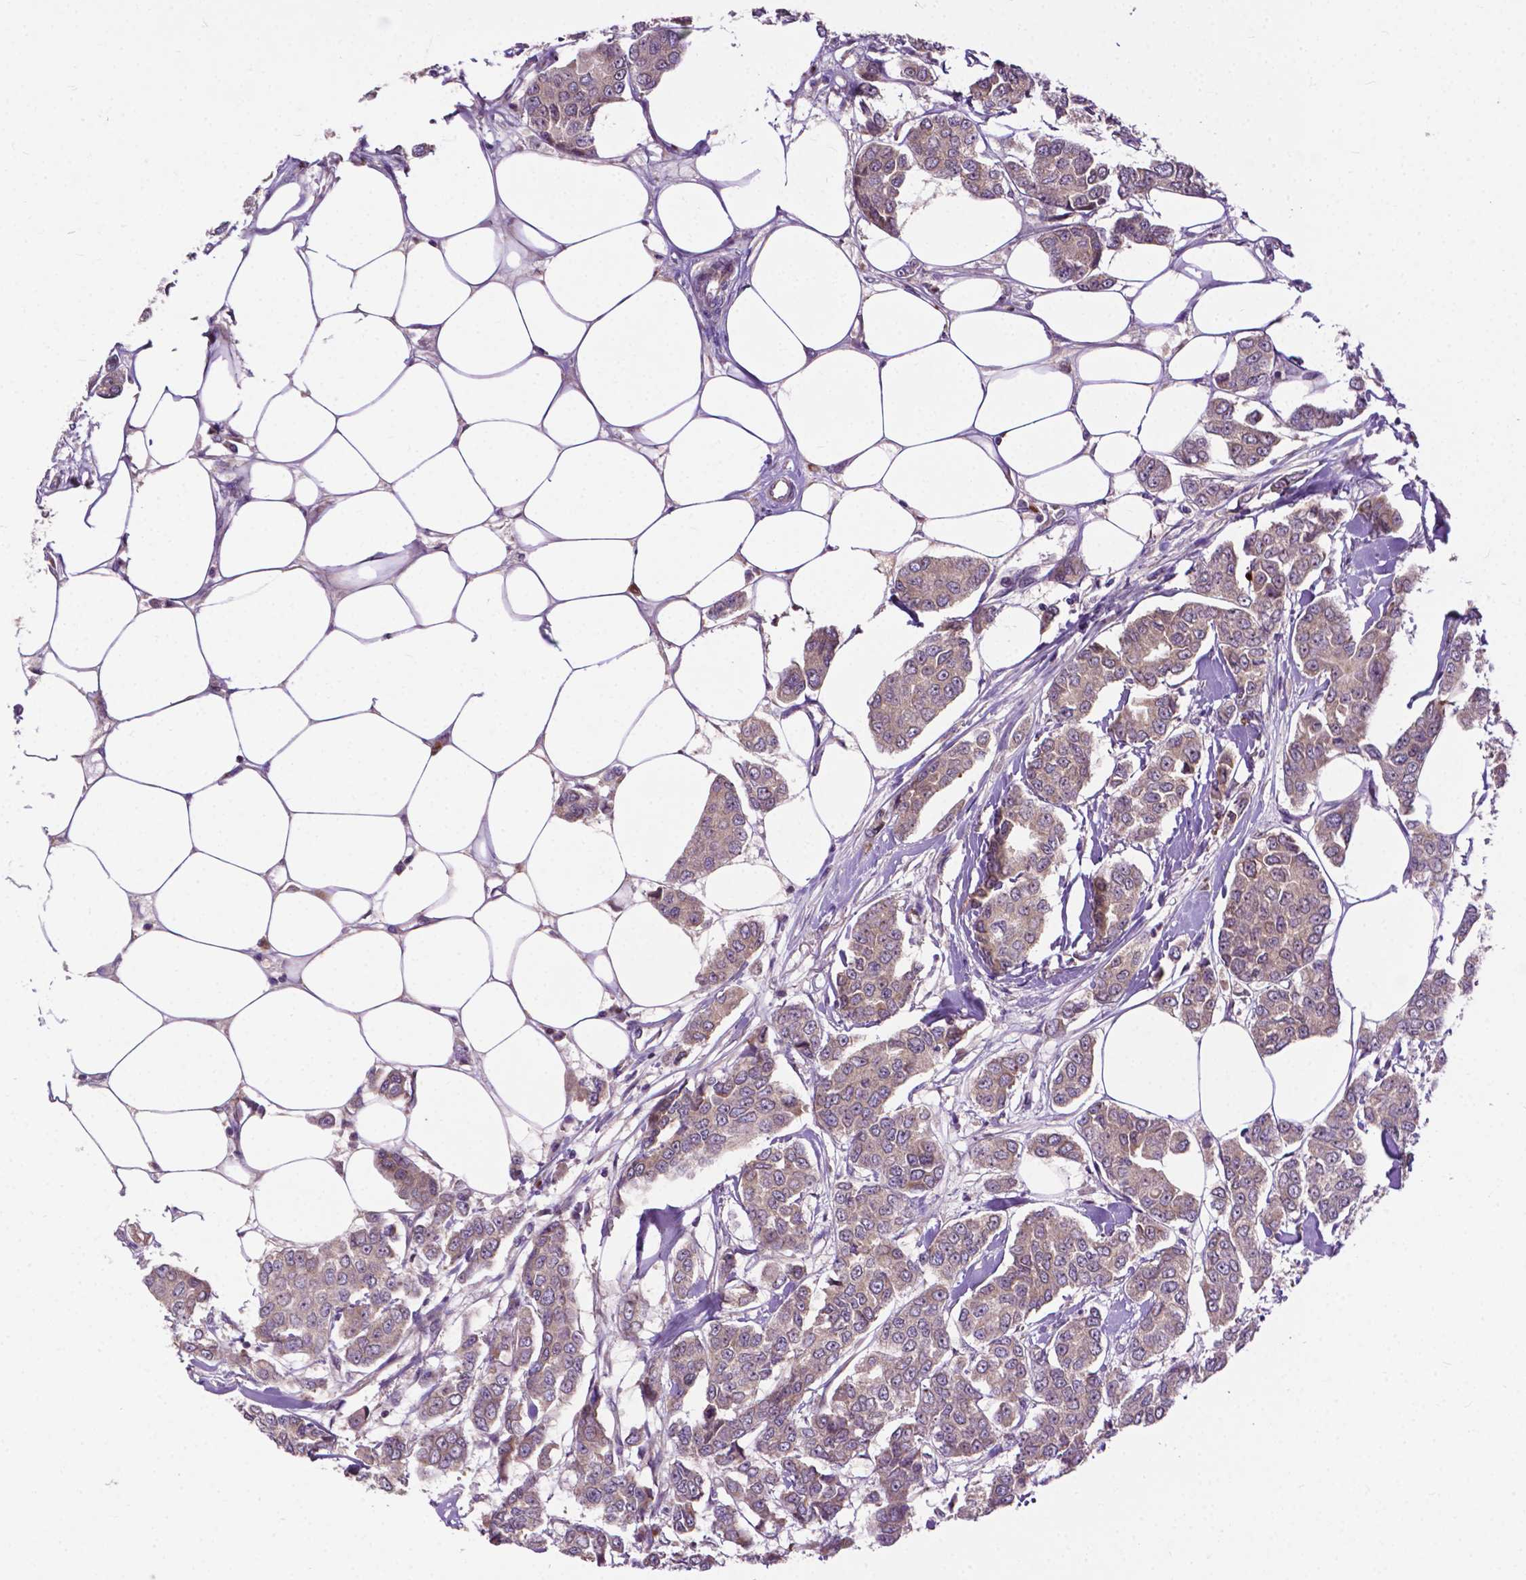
{"staining": {"intensity": "weak", "quantity": "<25%", "location": "cytoplasmic/membranous"}, "tissue": "breast cancer", "cell_type": "Tumor cells", "image_type": "cancer", "snomed": [{"axis": "morphology", "description": "Duct carcinoma"}, {"axis": "topography", "description": "Breast"}], "caption": "Breast intraductal carcinoma stained for a protein using immunohistochemistry (IHC) shows no expression tumor cells.", "gene": "PARP3", "patient": {"sex": "female", "age": 94}}